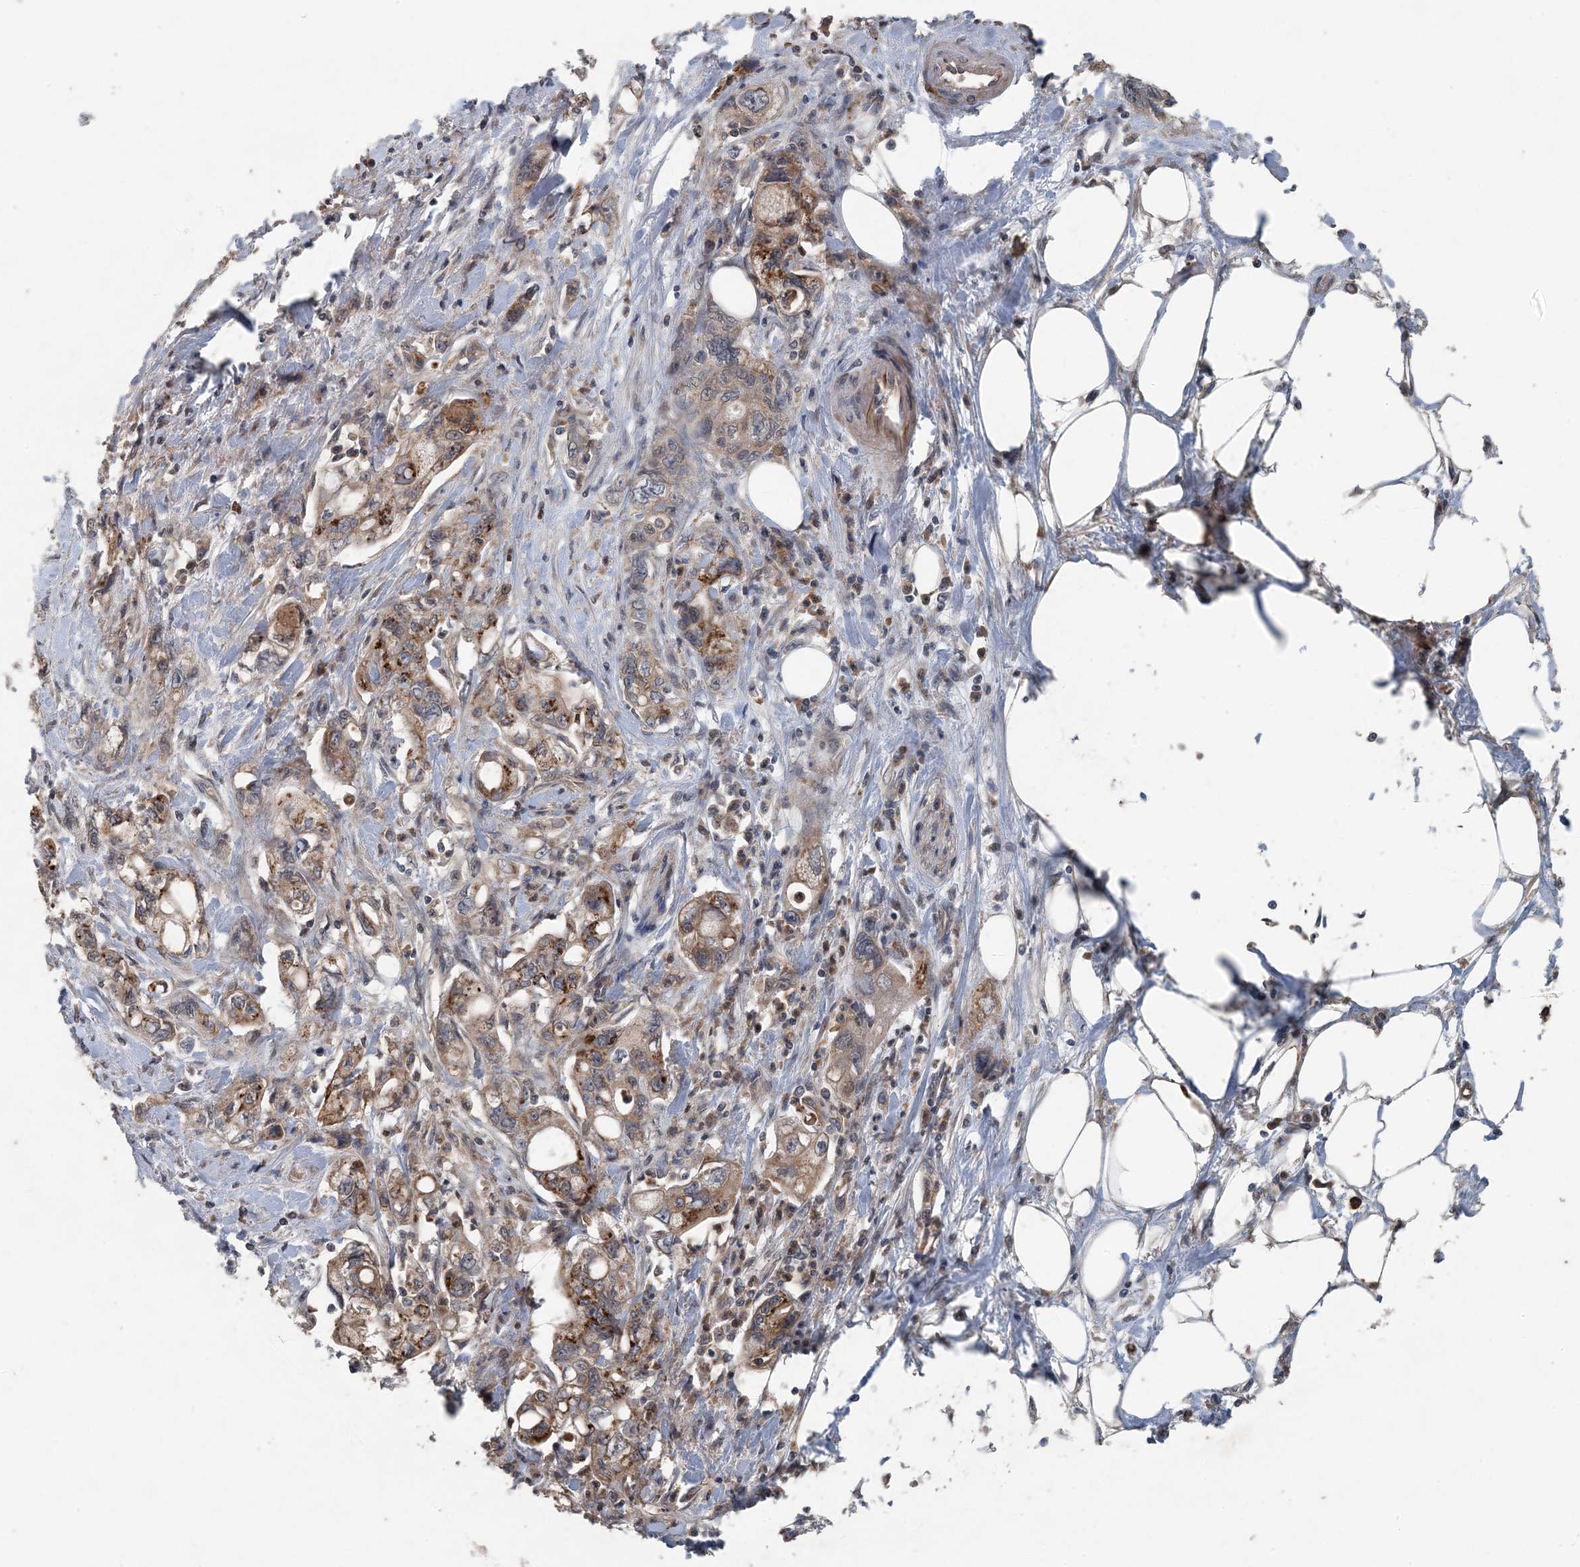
{"staining": {"intensity": "weak", "quantity": ">75%", "location": "cytoplasmic/membranous"}, "tissue": "pancreatic cancer", "cell_type": "Tumor cells", "image_type": "cancer", "snomed": [{"axis": "morphology", "description": "Adenocarcinoma, NOS"}, {"axis": "topography", "description": "Pancreas"}], "caption": "Weak cytoplasmic/membranous expression is appreciated in about >75% of tumor cells in pancreatic cancer.", "gene": "MYO9B", "patient": {"sex": "male", "age": 70}}